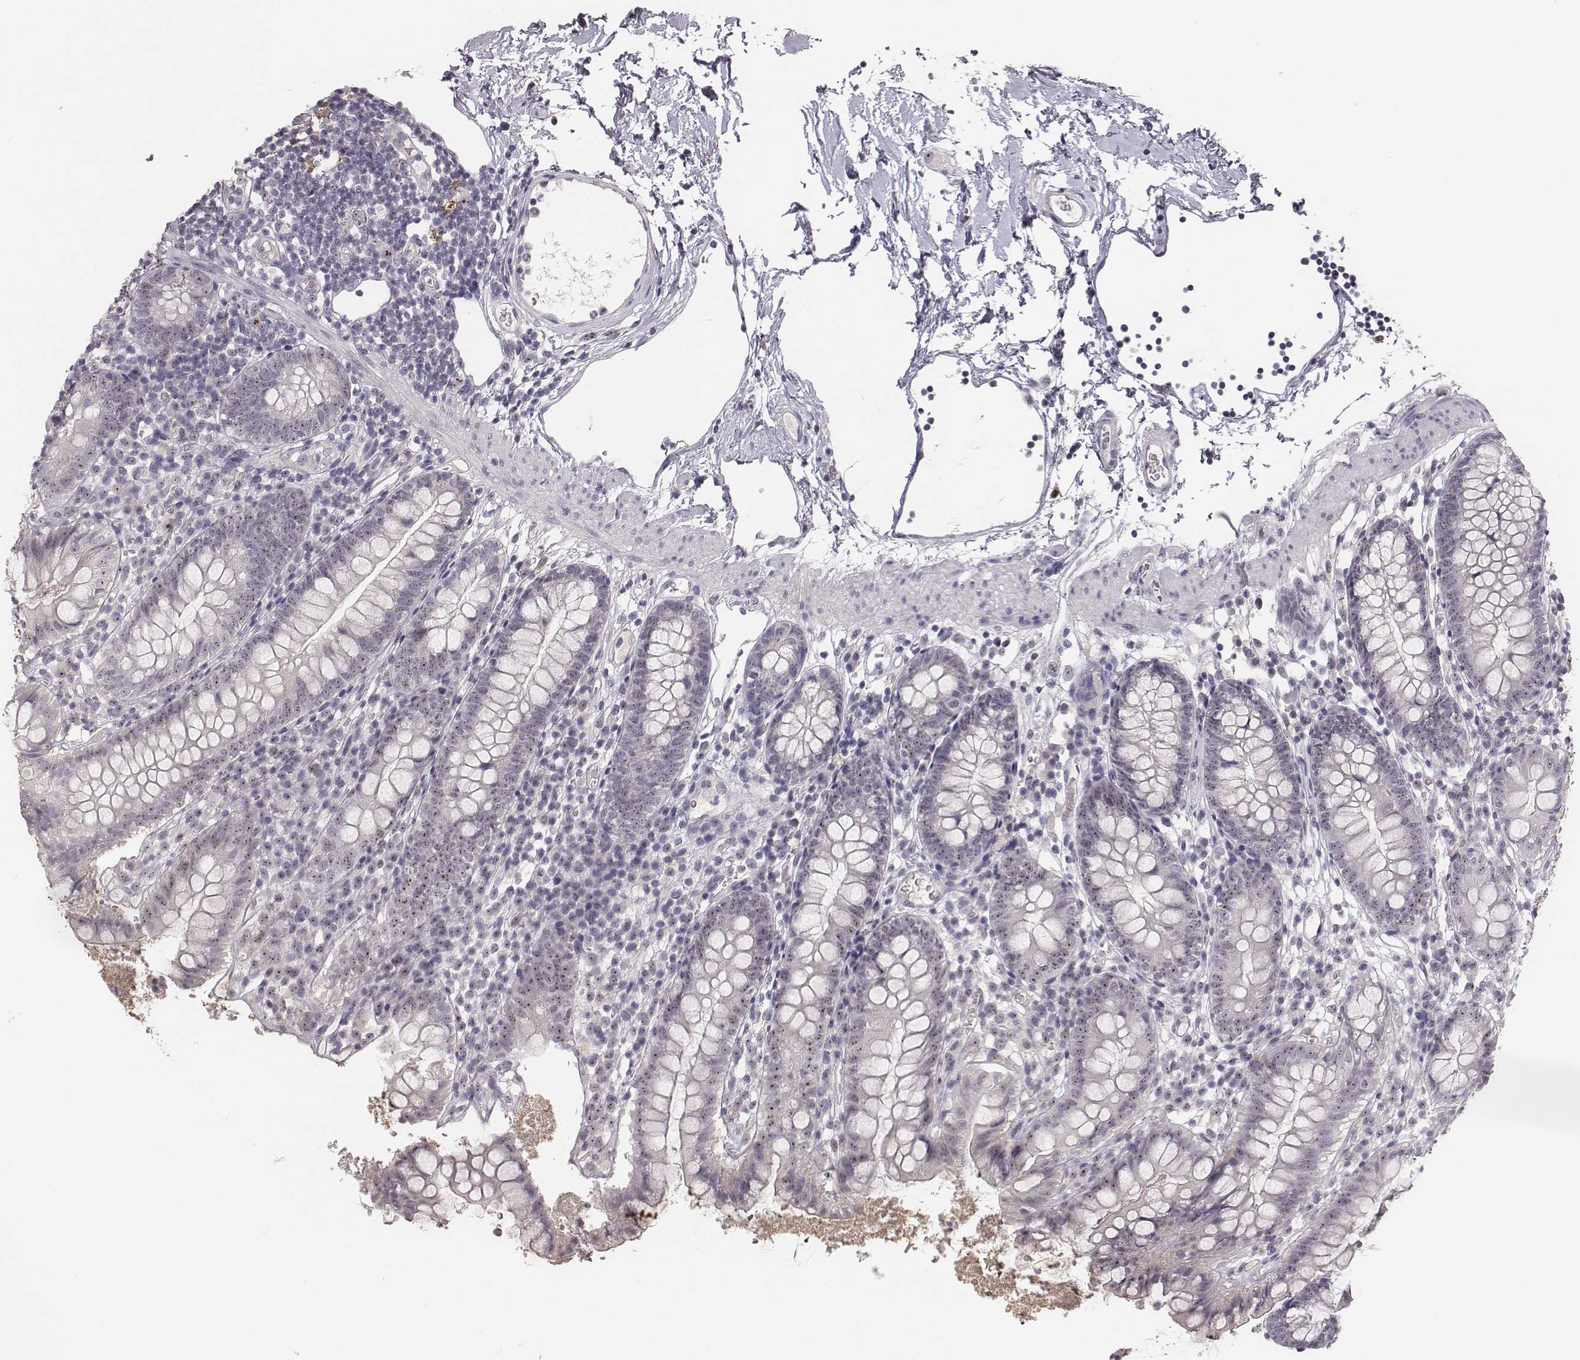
{"staining": {"intensity": "moderate", "quantity": "25%-75%", "location": "nuclear"}, "tissue": "small intestine", "cell_type": "Glandular cells", "image_type": "normal", "snomed": [{"axis": "morphology", "description": "Normal tissue, NOS"}, {"axis": "topography", "description": "Small intestine"}], "caption": "Approximately 25%-75% of glandular cells in normal human small intestine show moderate nuclear protein staining as visualized by brown immunohistochemical staining.", "gene": "NIFK", "patient": {"sex": "female", "age": 90}}